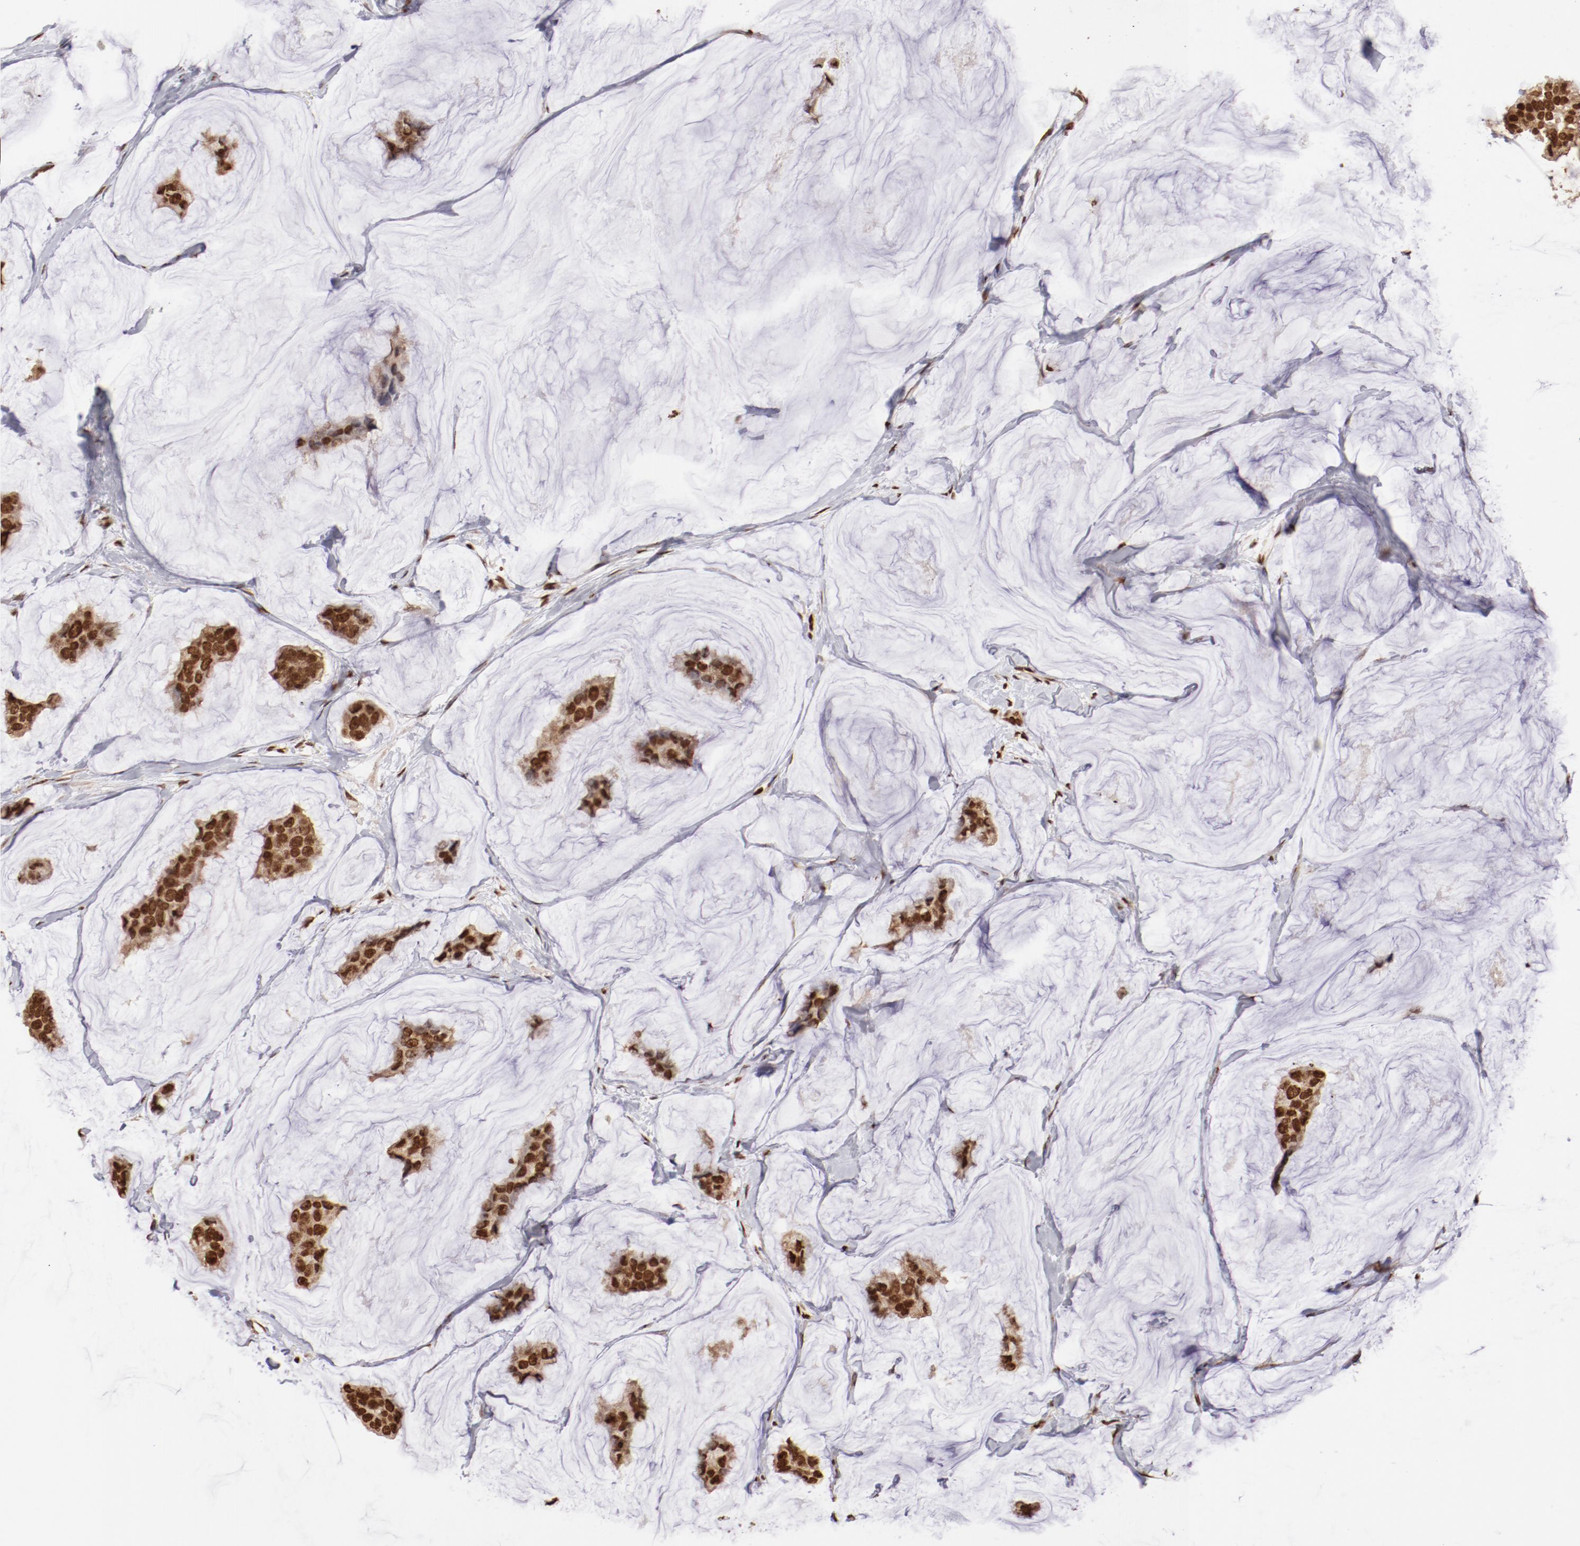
{"staining": {"intensity": "moderate", "quantity": ">75%", "location": "nuclear"}, "tissue": "breast cancer", "cell_type": "Tumor cells", "image_type": "cancer", "snomed": [{"axis": "morphology", "description": "Normal tissue, NOS"}, {"axis": "morphology", "description": "Duct carcinoma"}, {"axis": "topography", "description": "Breast"}], "caption": "This is a photomicrograph of IHC staining of breast cancer, which shows moderate expression in the nuclear of tumor cells.", "gene": "ABL2", "patient": {"sex": "female", "age": 50}}